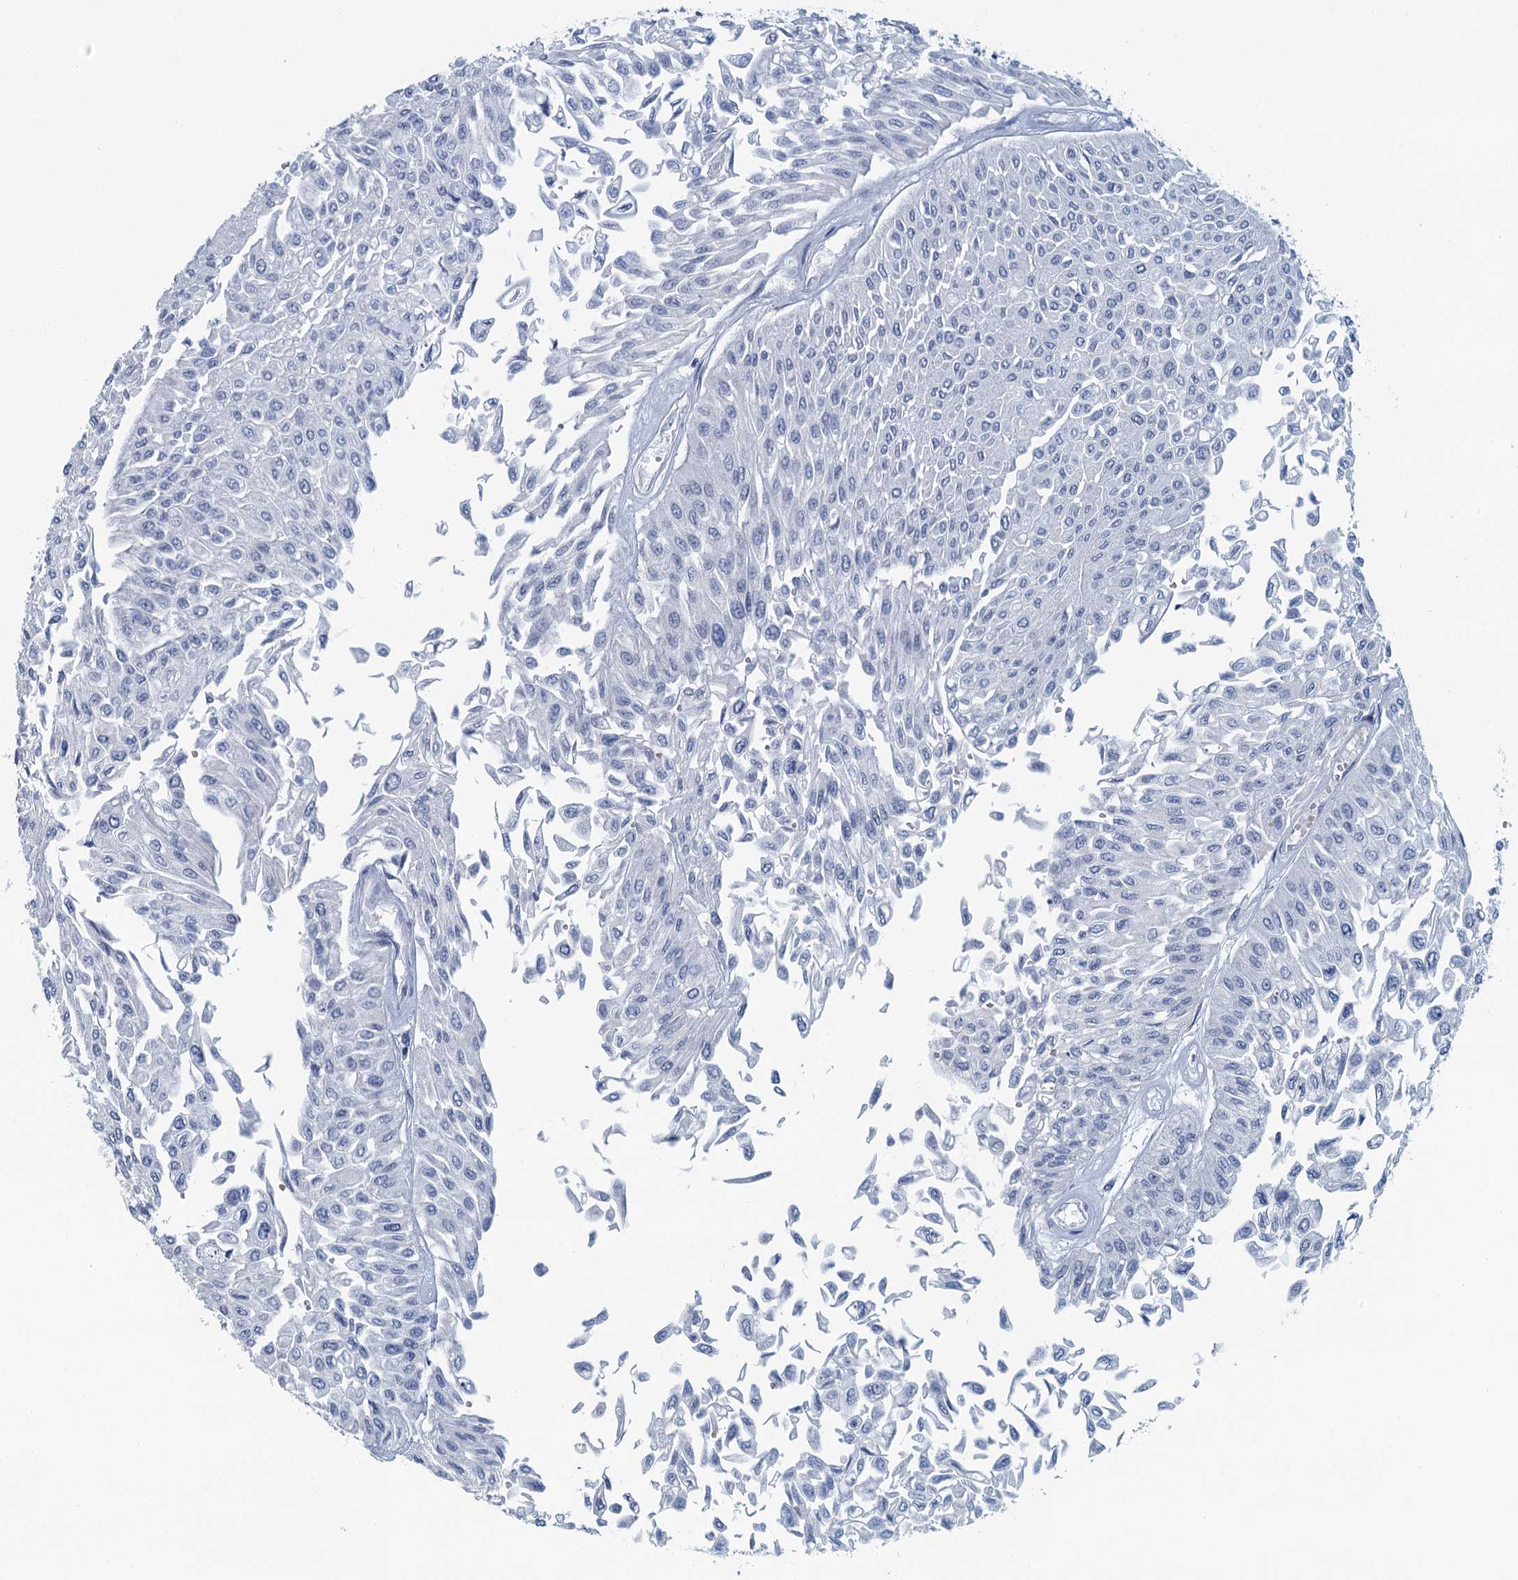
{"staining": {"intensity": "negative", "quantity": "none", "location": "none"}, "tissue": "urothelial cancer", "cell_type": "Tumor cells", "image_type": "cancer", "snomed": [{"axis": "morphology", "description": "Urothelial carcinoma, Low grade"}, {"axis": "topography", "description": "Urinary bladder"}], "caption": "This photomicrograph is of low-grade urothelial carcinoma stained with immunohistochemistry (IHC) to label a protein in brown with the nuclei are counter-stained blue. There is no expression in tumor cells.", "gene": "TTLL9", "patient": {"sex": "male", "age": 67}}